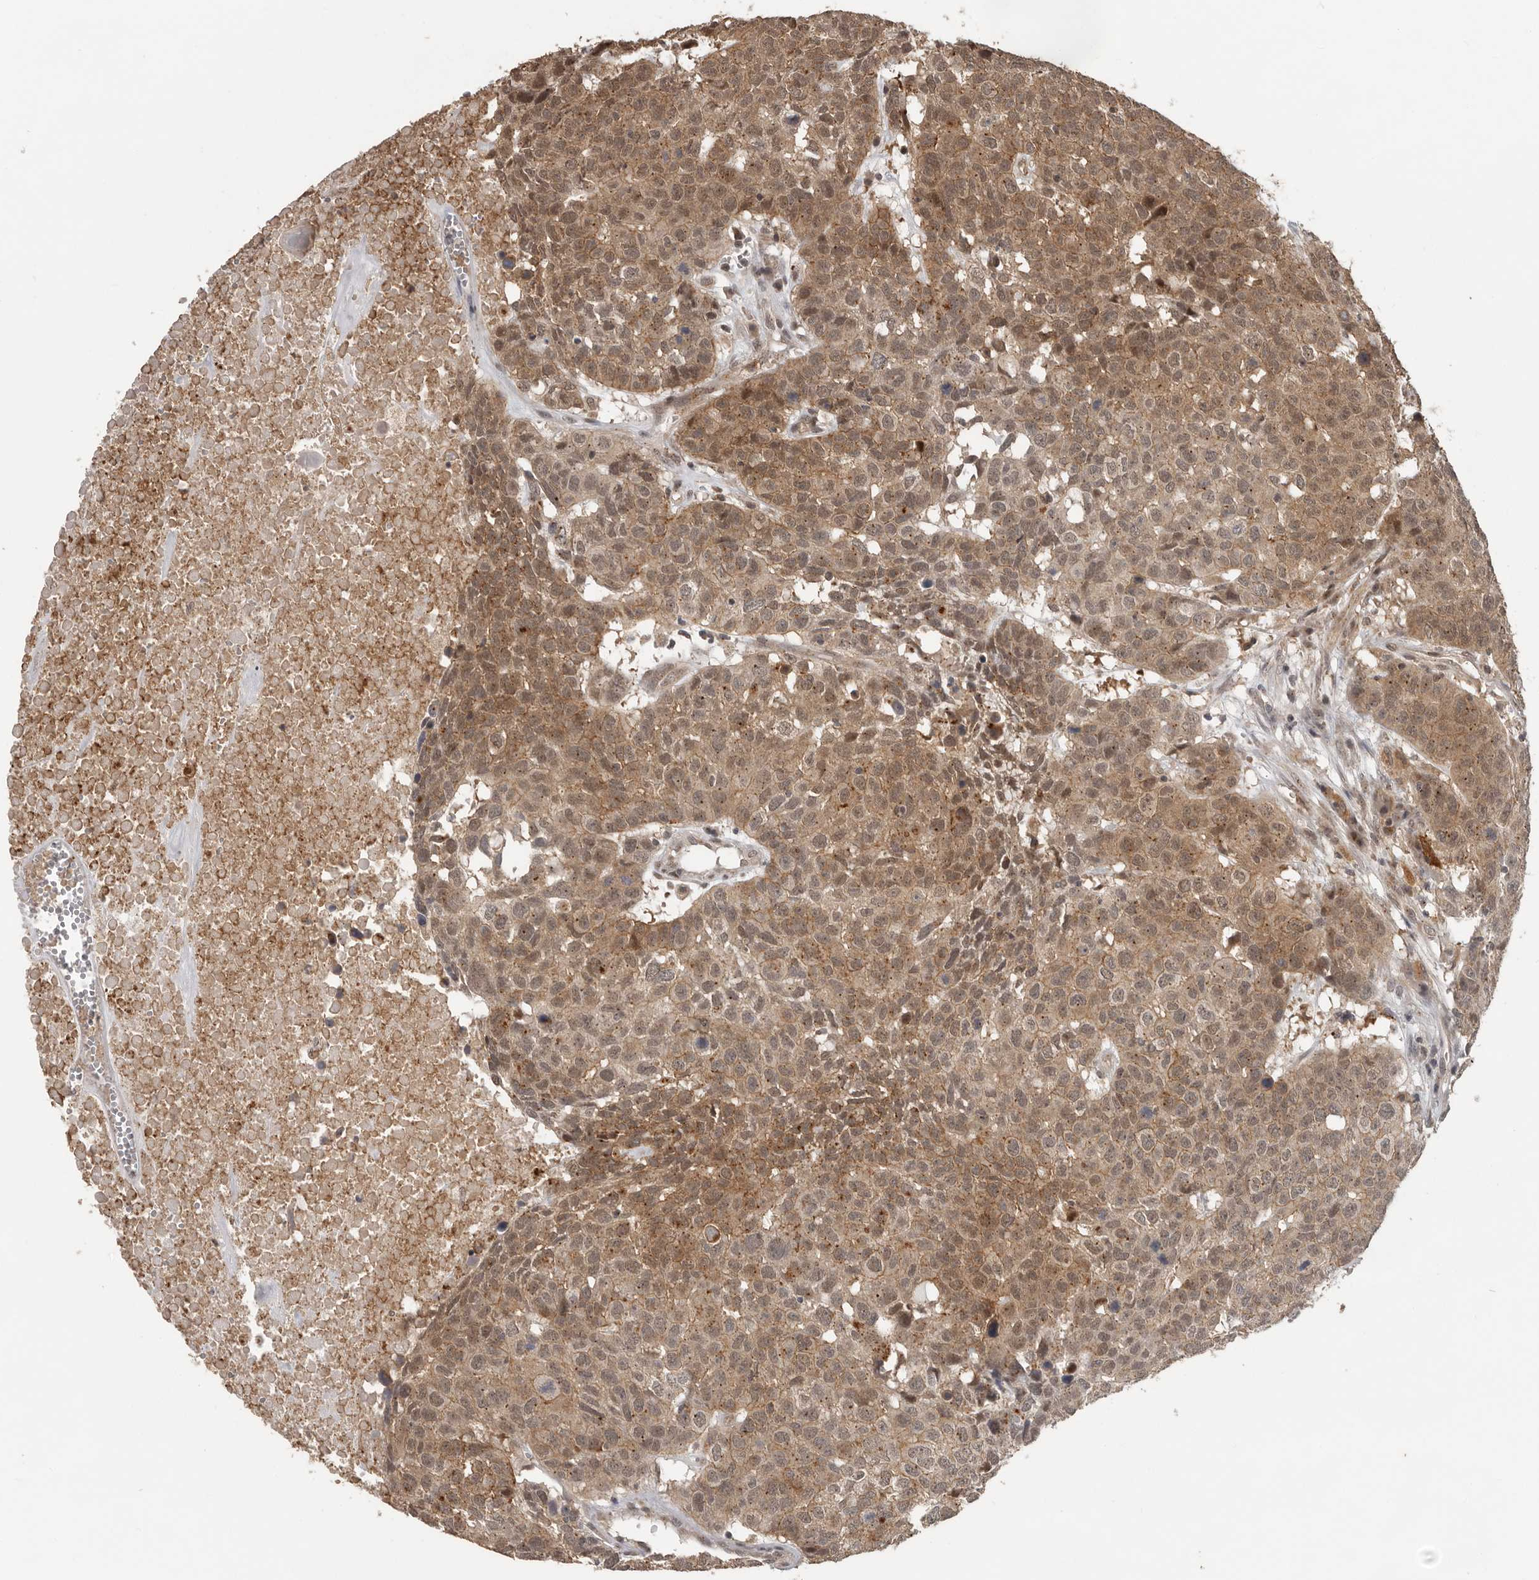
{"staining": {"intensity": "moderate", "quantity": ">75%", "location": "cytoplasmic/membranous,nuclear"}, "tissue": "head and neck cancer", "cell_type": "Tumor cells", "image_type": "cancer", "snomed": [{"axis": "morphology", "description": "Squamous cell carcinoma, NOS"}, {"axis": "topography", "description": "Head-Neck"}], "caption": "Head and neck squamous cell carcinoma stained with a brown dye shows moderate cytoplasmic/membranous and nuclear positive staining in approximately >75% of tumor cells.", "gene": "CEP350", "patient": {"sex": "male", "age": 66}}